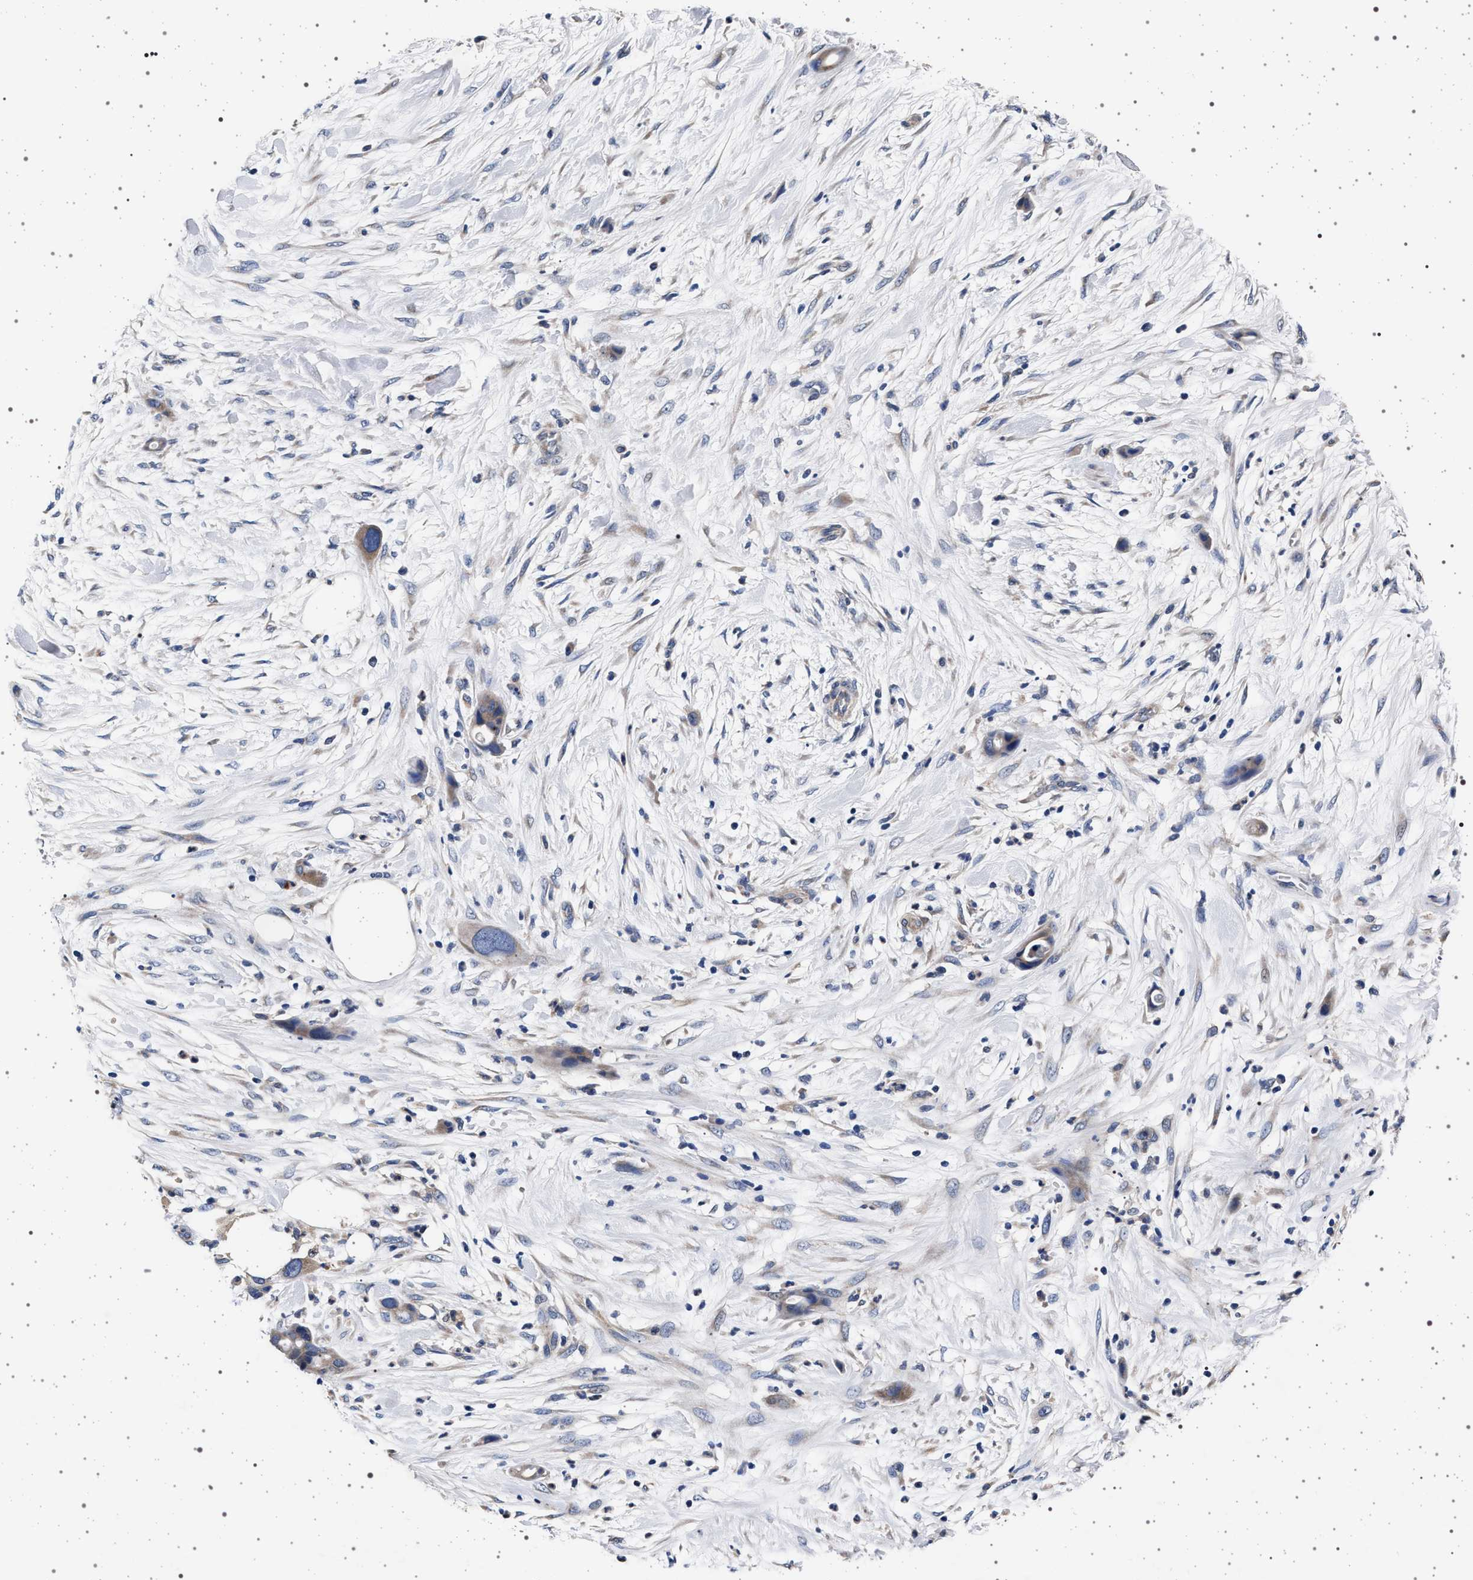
{"staining": {"intensity": "weak", "quantity": ">75%", "location": "cytoplasmic/membranous"}, "tissue": "pancreatic cancer", "cell_type": "Tumor cells", "image_type": "cancer", "snomed": [{"axis": "morphology", "description": "Adenocarcinoma, NOS"}, {"axis": "topography", "description": "Pancreas"}], "caption": "Pancreatic adenocarcinoma stained for a protein shows weak cytoplasmic/membranous positivity in tumor cells.", "gene": "MAP3K2", "patient": {"sex": "male", "age": 59}}